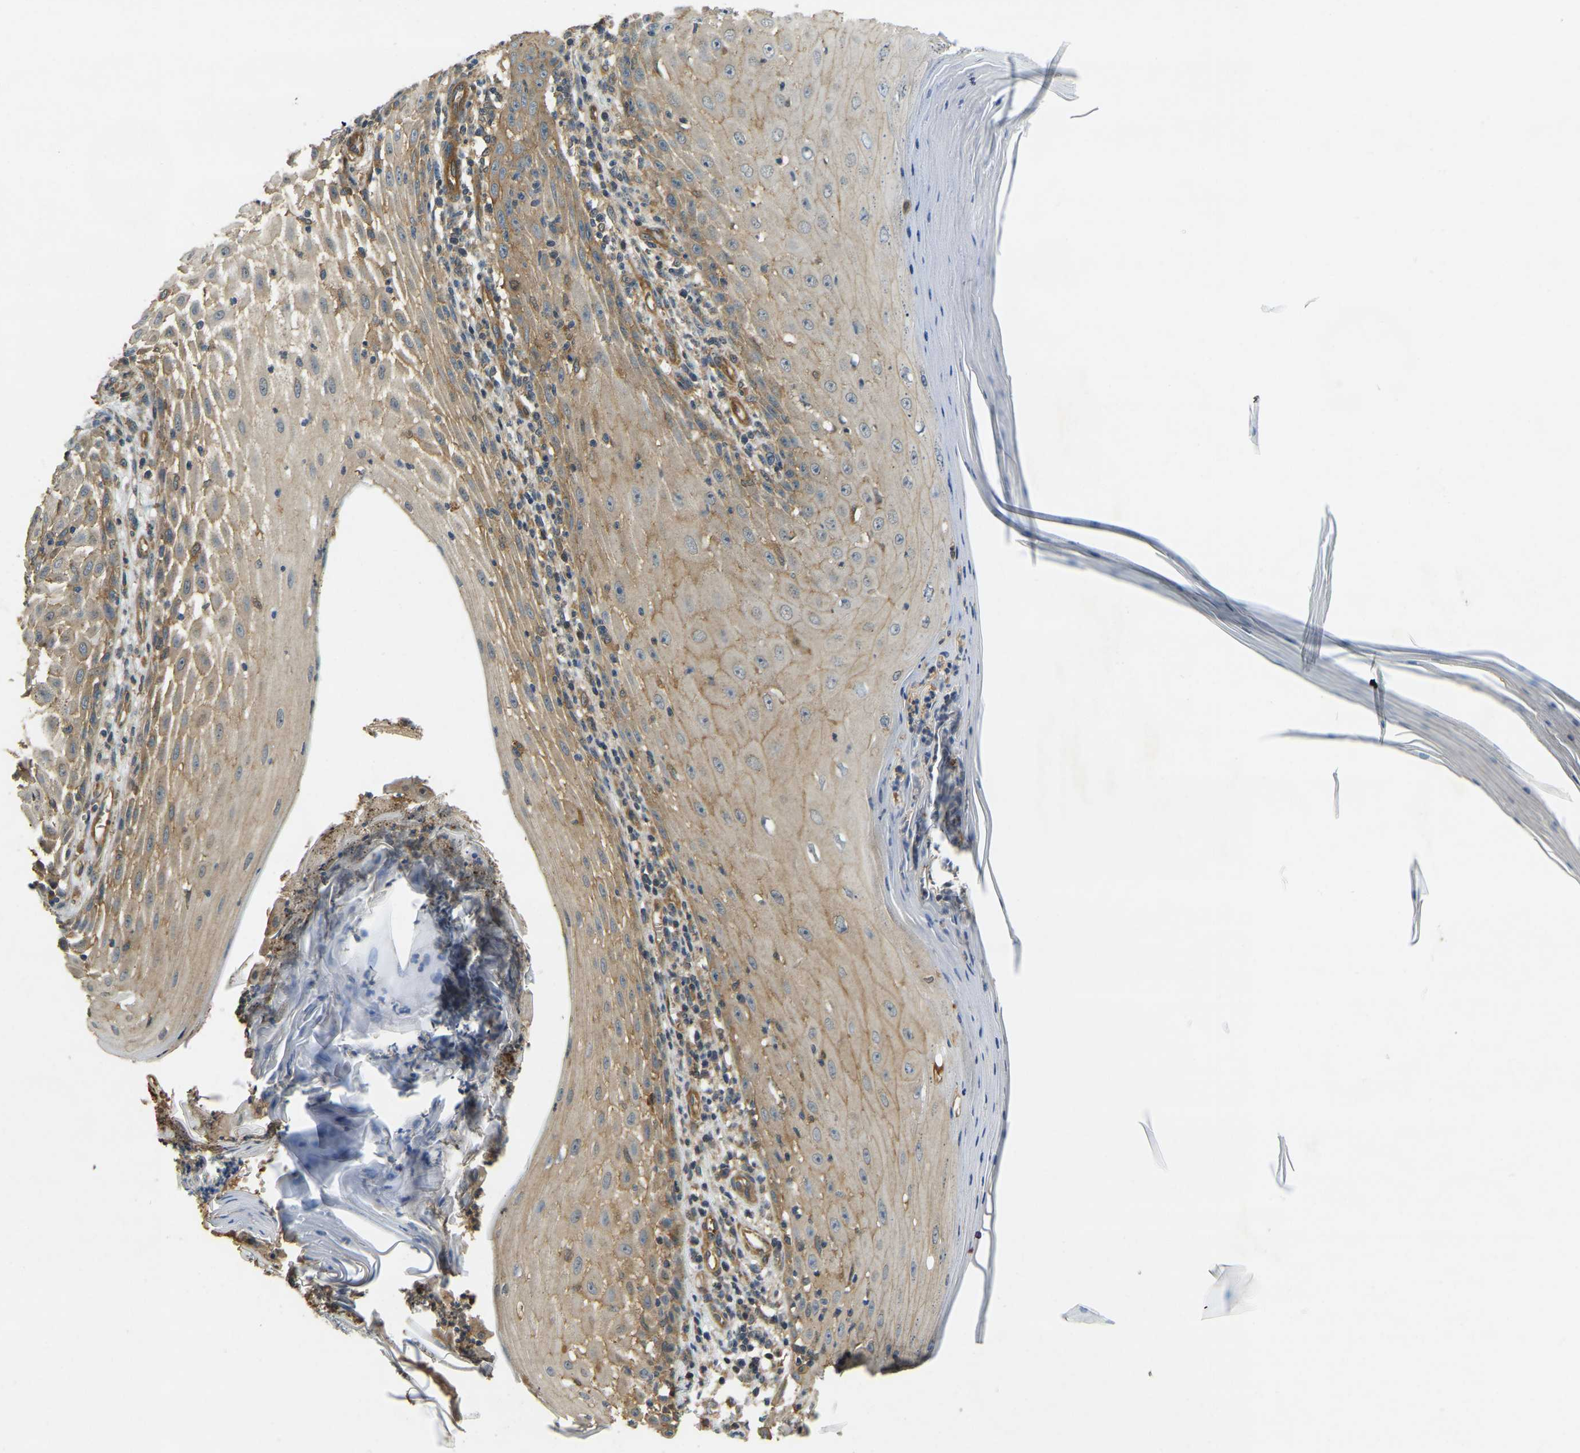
{"staining": {"intensity": "weak", "quantity": ">75%", "location": "cytoplasmic/membranous"}, "tissue": "skin cancer", "cell_type": "Tumor cells", "image_type": "cancer", "snomed": [{"axis": "morphology", "description": "Squamous cell carcinoma, NOS"}, {"axis": "topography", "description": "Skin"}], "caption": "IHC of squamous cell carcinoma (skin) exhibits low levels of weak cytoplasmic/membranous positivity in approximately >75% of tumor cells.", "gene": "ERGIC1", "patient": {"sex": "female", "age": 73}}